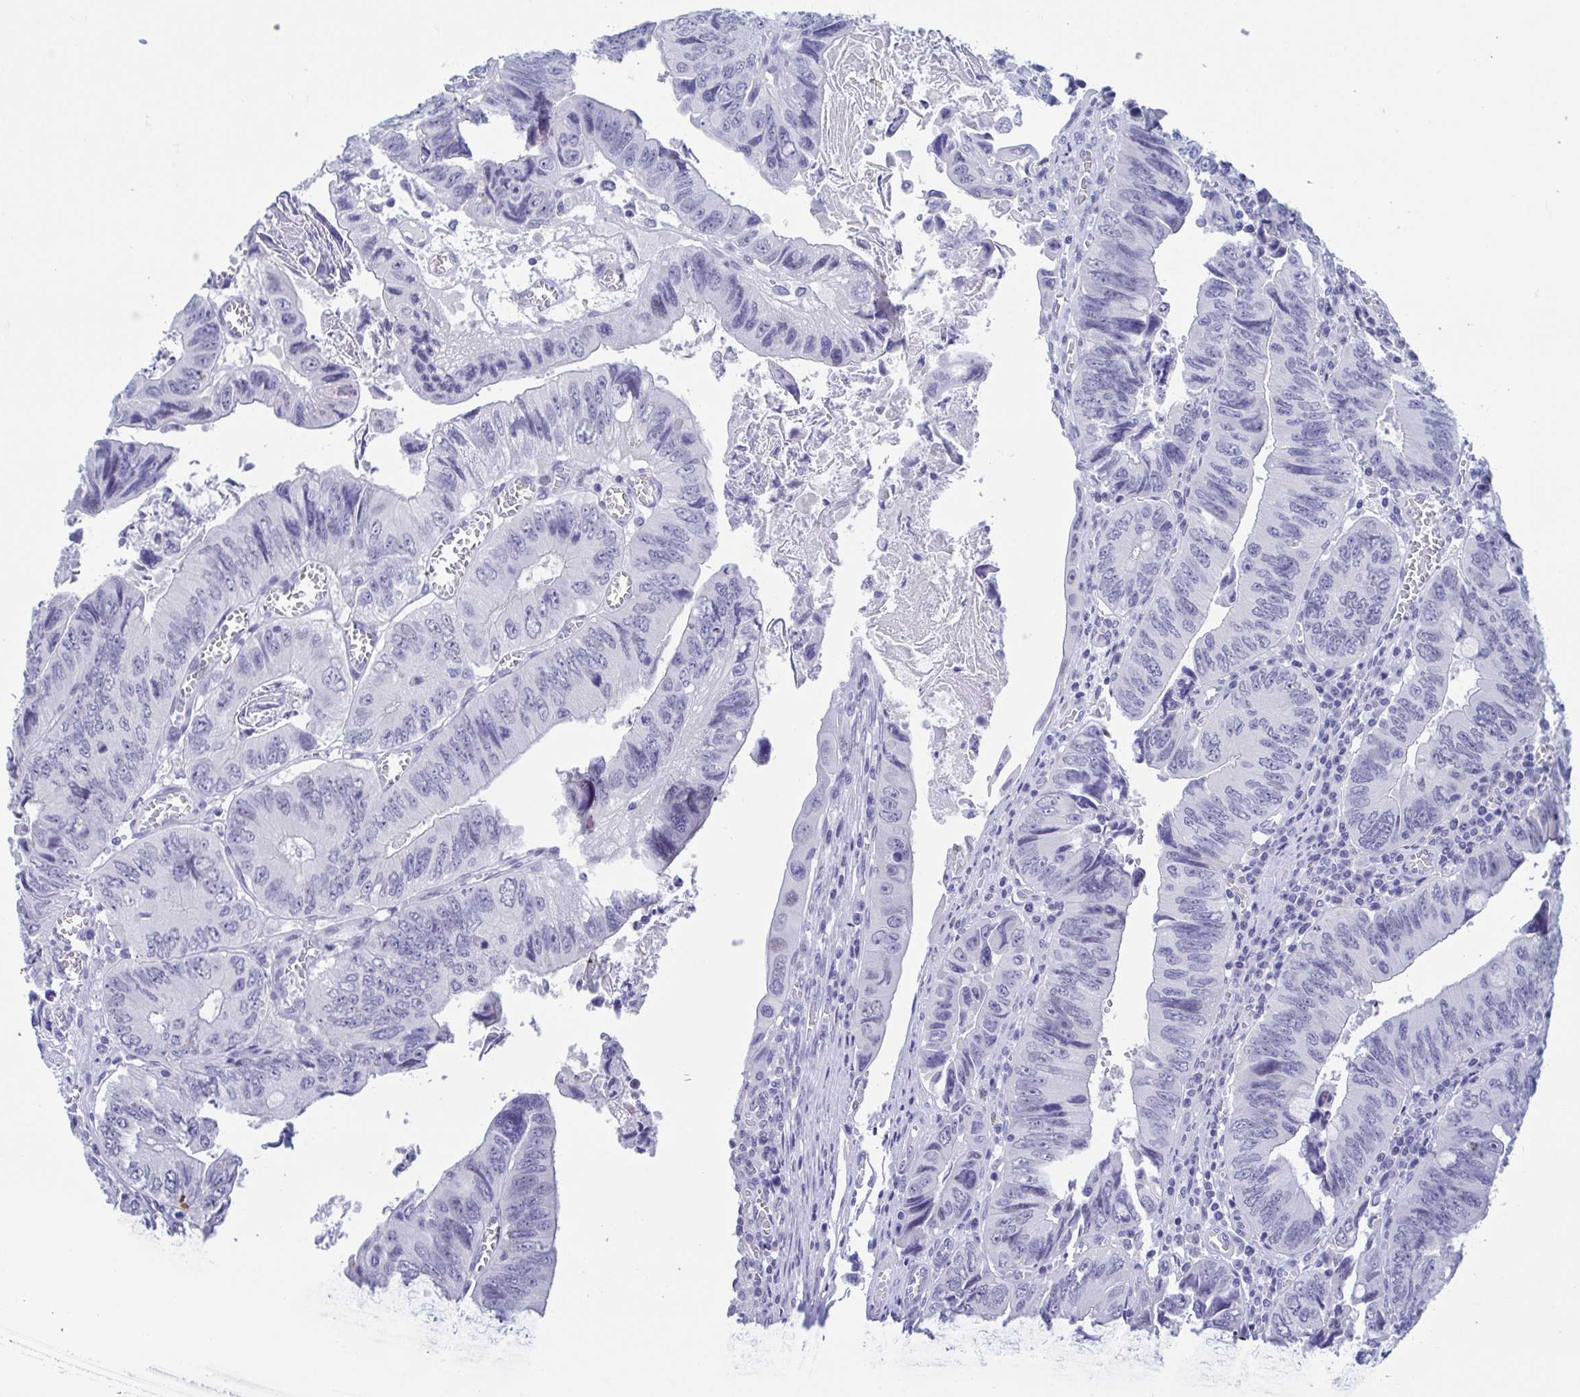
{"staining": {"intensity": "negative", "quantity": "none", "location": "none"}, "tissue": "colorectal cancer", "cell_type": "Tumor cells", "image_type": "cancer", "snomed": [{"axis": "morphology", "description": "Adenocarcinoma, NOS"}, {"axis": "topography", "description": "Colon"}], "caption": "Tumor cells are negative for brown protein staining in adenocarcinoma (colorectal). Brightfield microscopy of immunohistochemistry stained with DAB (3,3'-diaminobenzidine) (brown) and hematoxylin (blue), captured at high magnification.", "gene": "PERM1", "patient": {"sex": "female", "age": 84}}